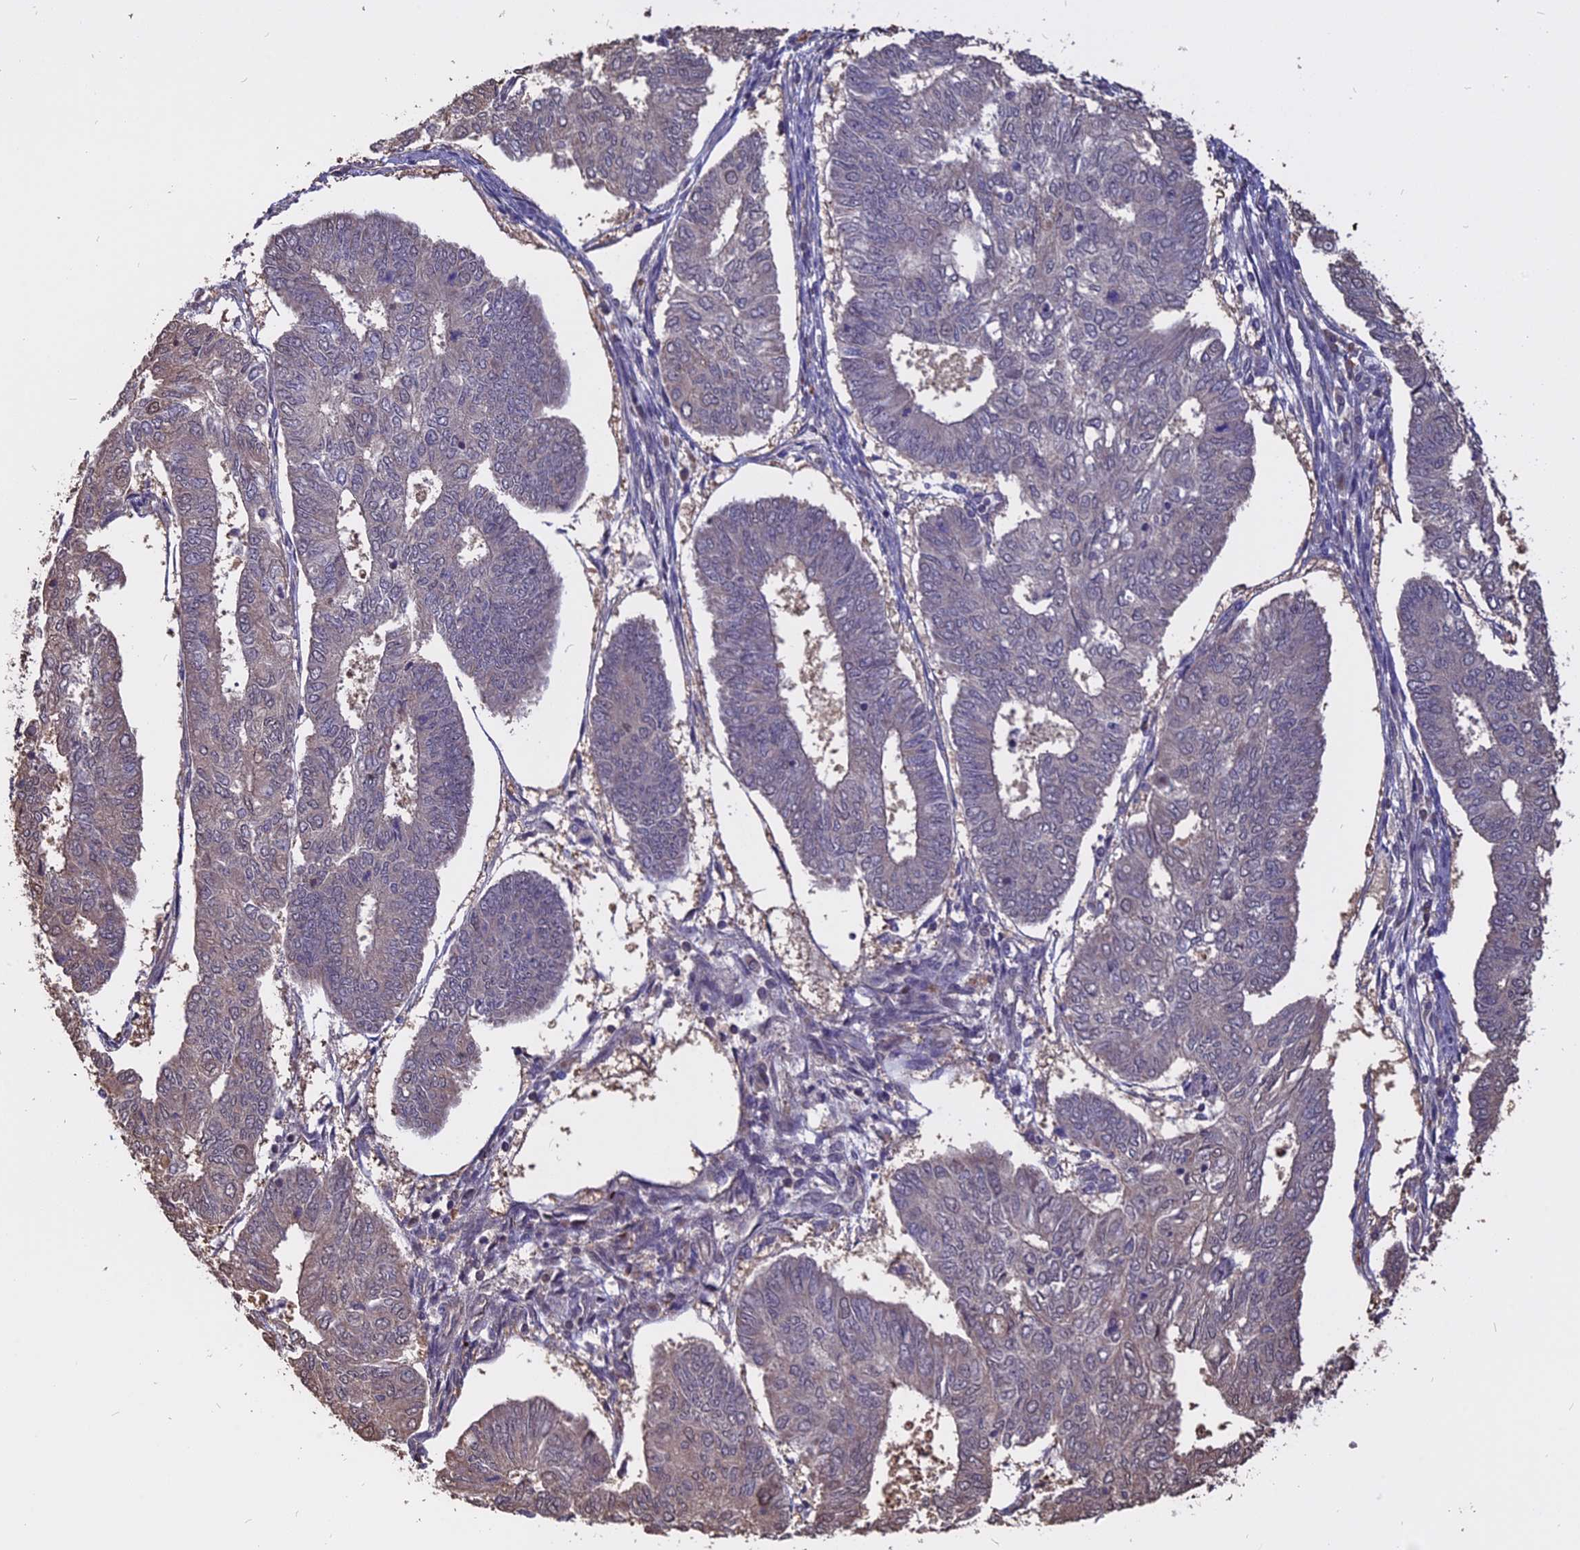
{"staining": {"intensity": "weak", "quantity": "25%-75%", "location": "cytoplasmic/membranous"}, "tissue": "endometrial cancer", "cell_type": "Tumor cells", "image_type": "cancer", "snomed": [{"axis": "morphology", "description": "Adenocarcinoma, NOS"}, {"axis": "topography", "description": "Endometrium"}], "caption": "This is a photomicrograph of immunohistochemistry staining of endometrial cancer, which shows weak positivity in the cytoplasmic/membranous of tumor cells.", "gene": "CARMIL2", "patient": {"sex": "female", "age": 68}}